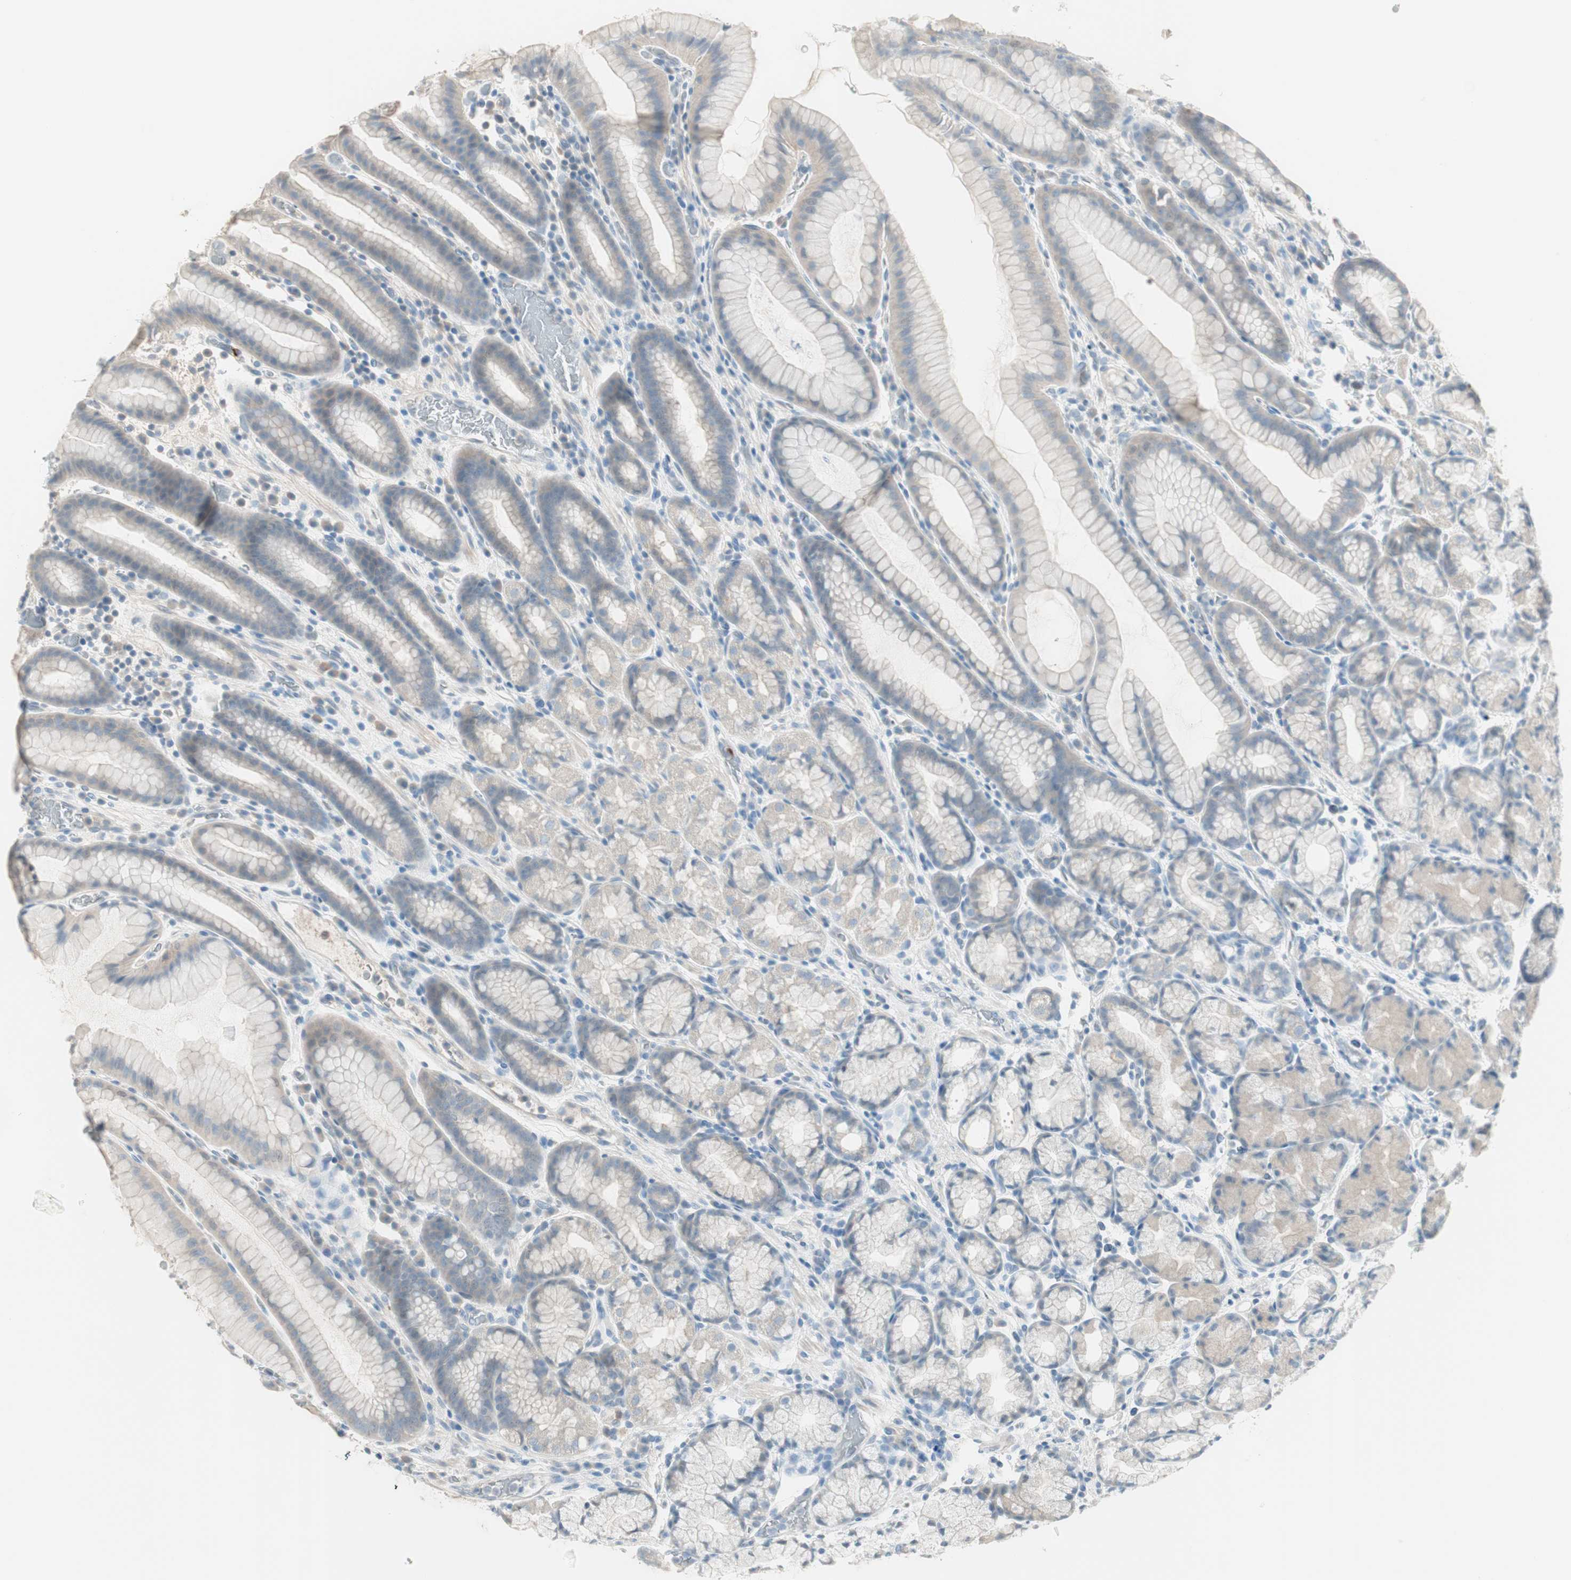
{"staining": {"intensity": "weak", "quantity": "25%-75%", "location": "cytoplasmic/membranous"}, "tissue": "stomach", "cell_type": "Glandular cells", "image_type": "normal", "snomed": [{"axis": "morphology", "description": "Normal tissue, NOS"}, {"axis": "topography", "description": "Stomach, upper"}], "caption": "Weak cytoplasmic/membranous positivity for a protein is appreciated in about 25%-75% of glandular cells of benign stomach using immunohistochemistry (IHC).", "gene": "ITLN2", "patient": {"sex": "male", "age": 68}}